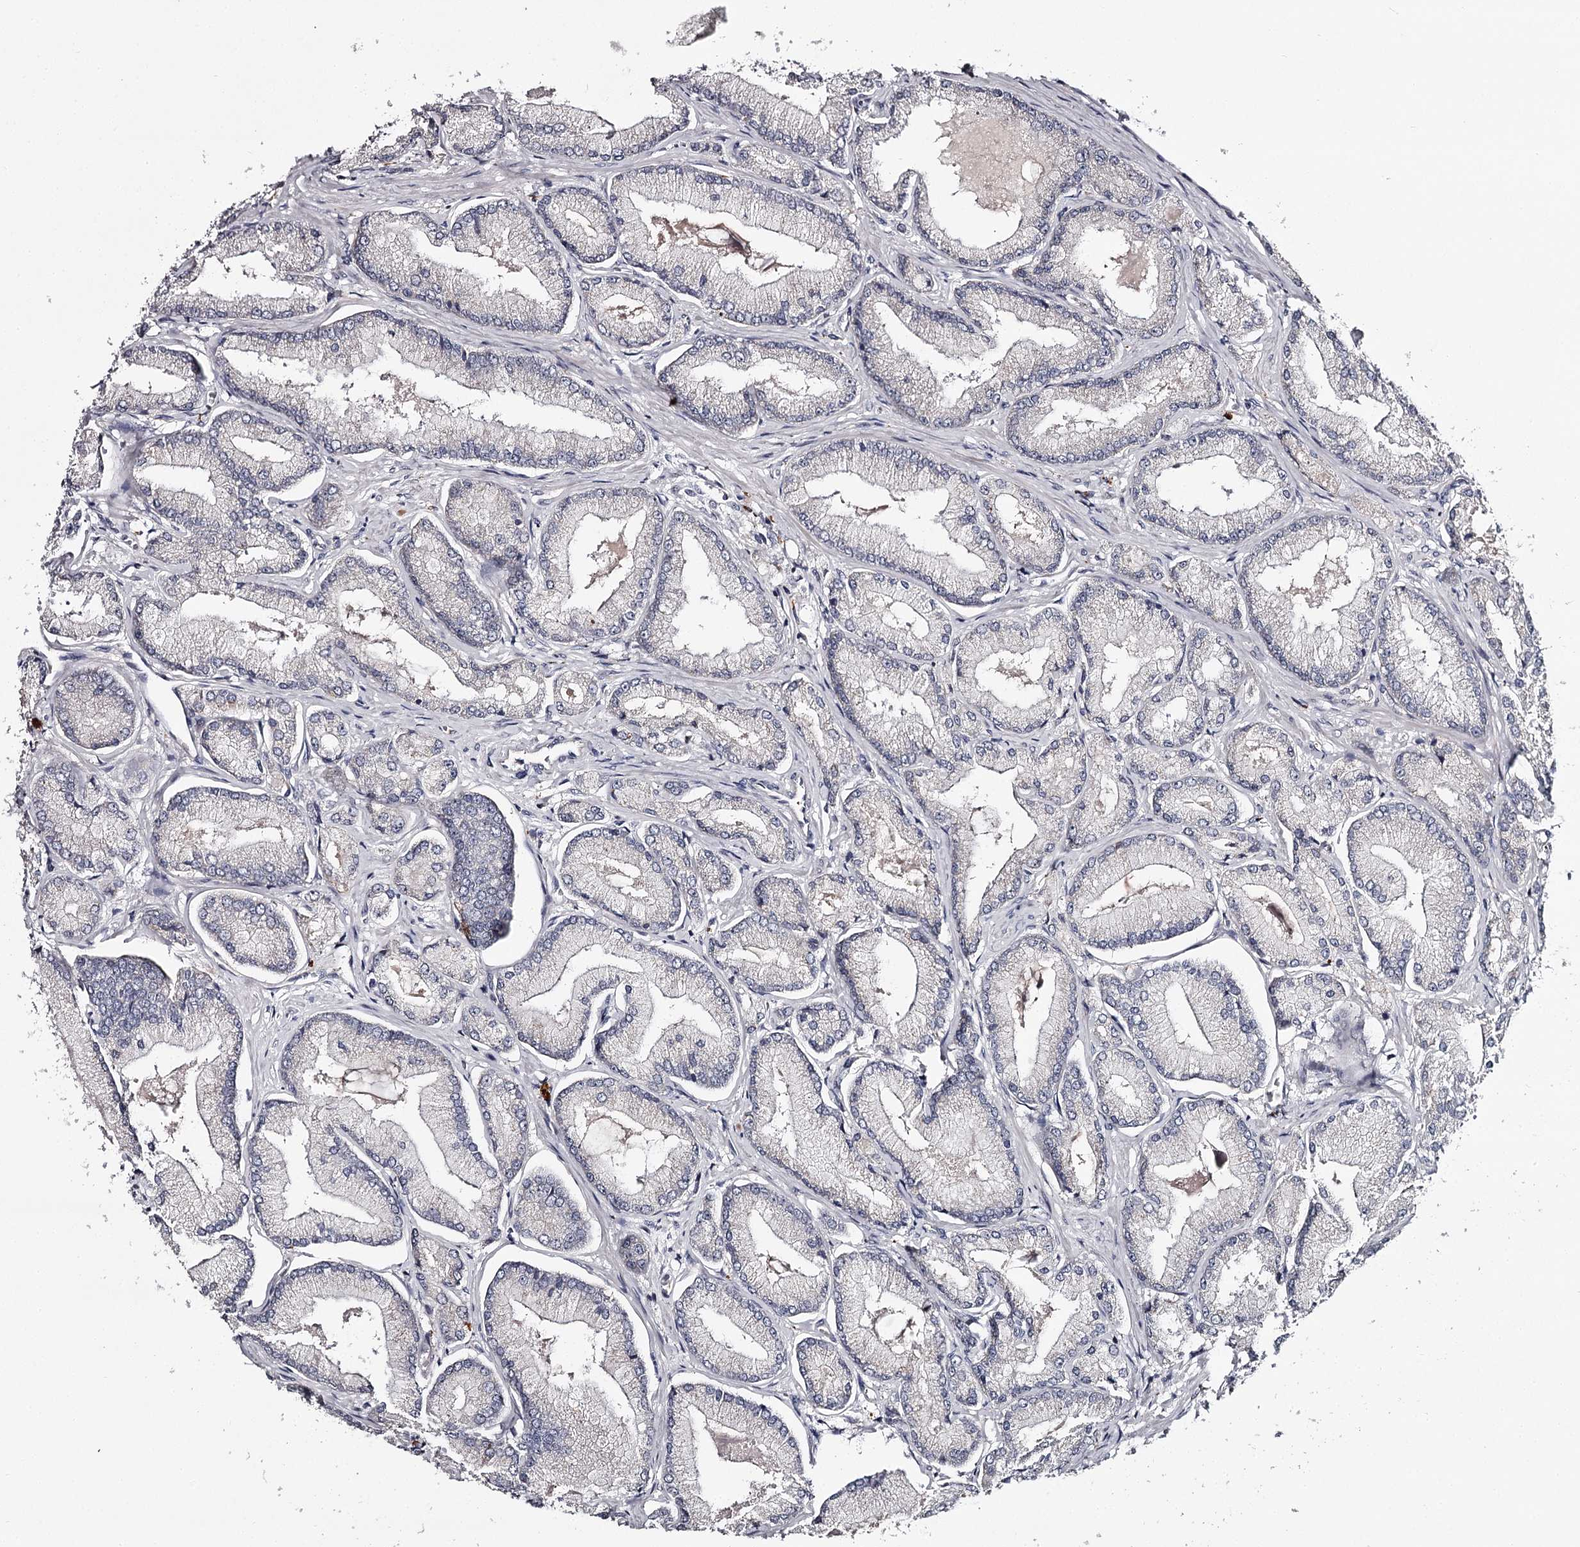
{"staining": {"intensity": "negative", "quantity": "none", "location": "none"}, "tissue": "prostate cancer", "cell_type": "Tumor cells", "image_type": "cancer", "snomed": [{"axis": "morphology", "description": "Adenocarcinoma, Low grade"}, {"axis": "topography", "description": "Prostate"}], "caption": "This photomicrograph is of prostate cancer (adenocarcinoma (low-grade)) stained with immunohistochemistry to label a protein in brown with the nuclei are counter-stained blue. There is no expression in tumor cells.", "gene": "RASSF6", "patient": {"sex": "male", "age": 74}}